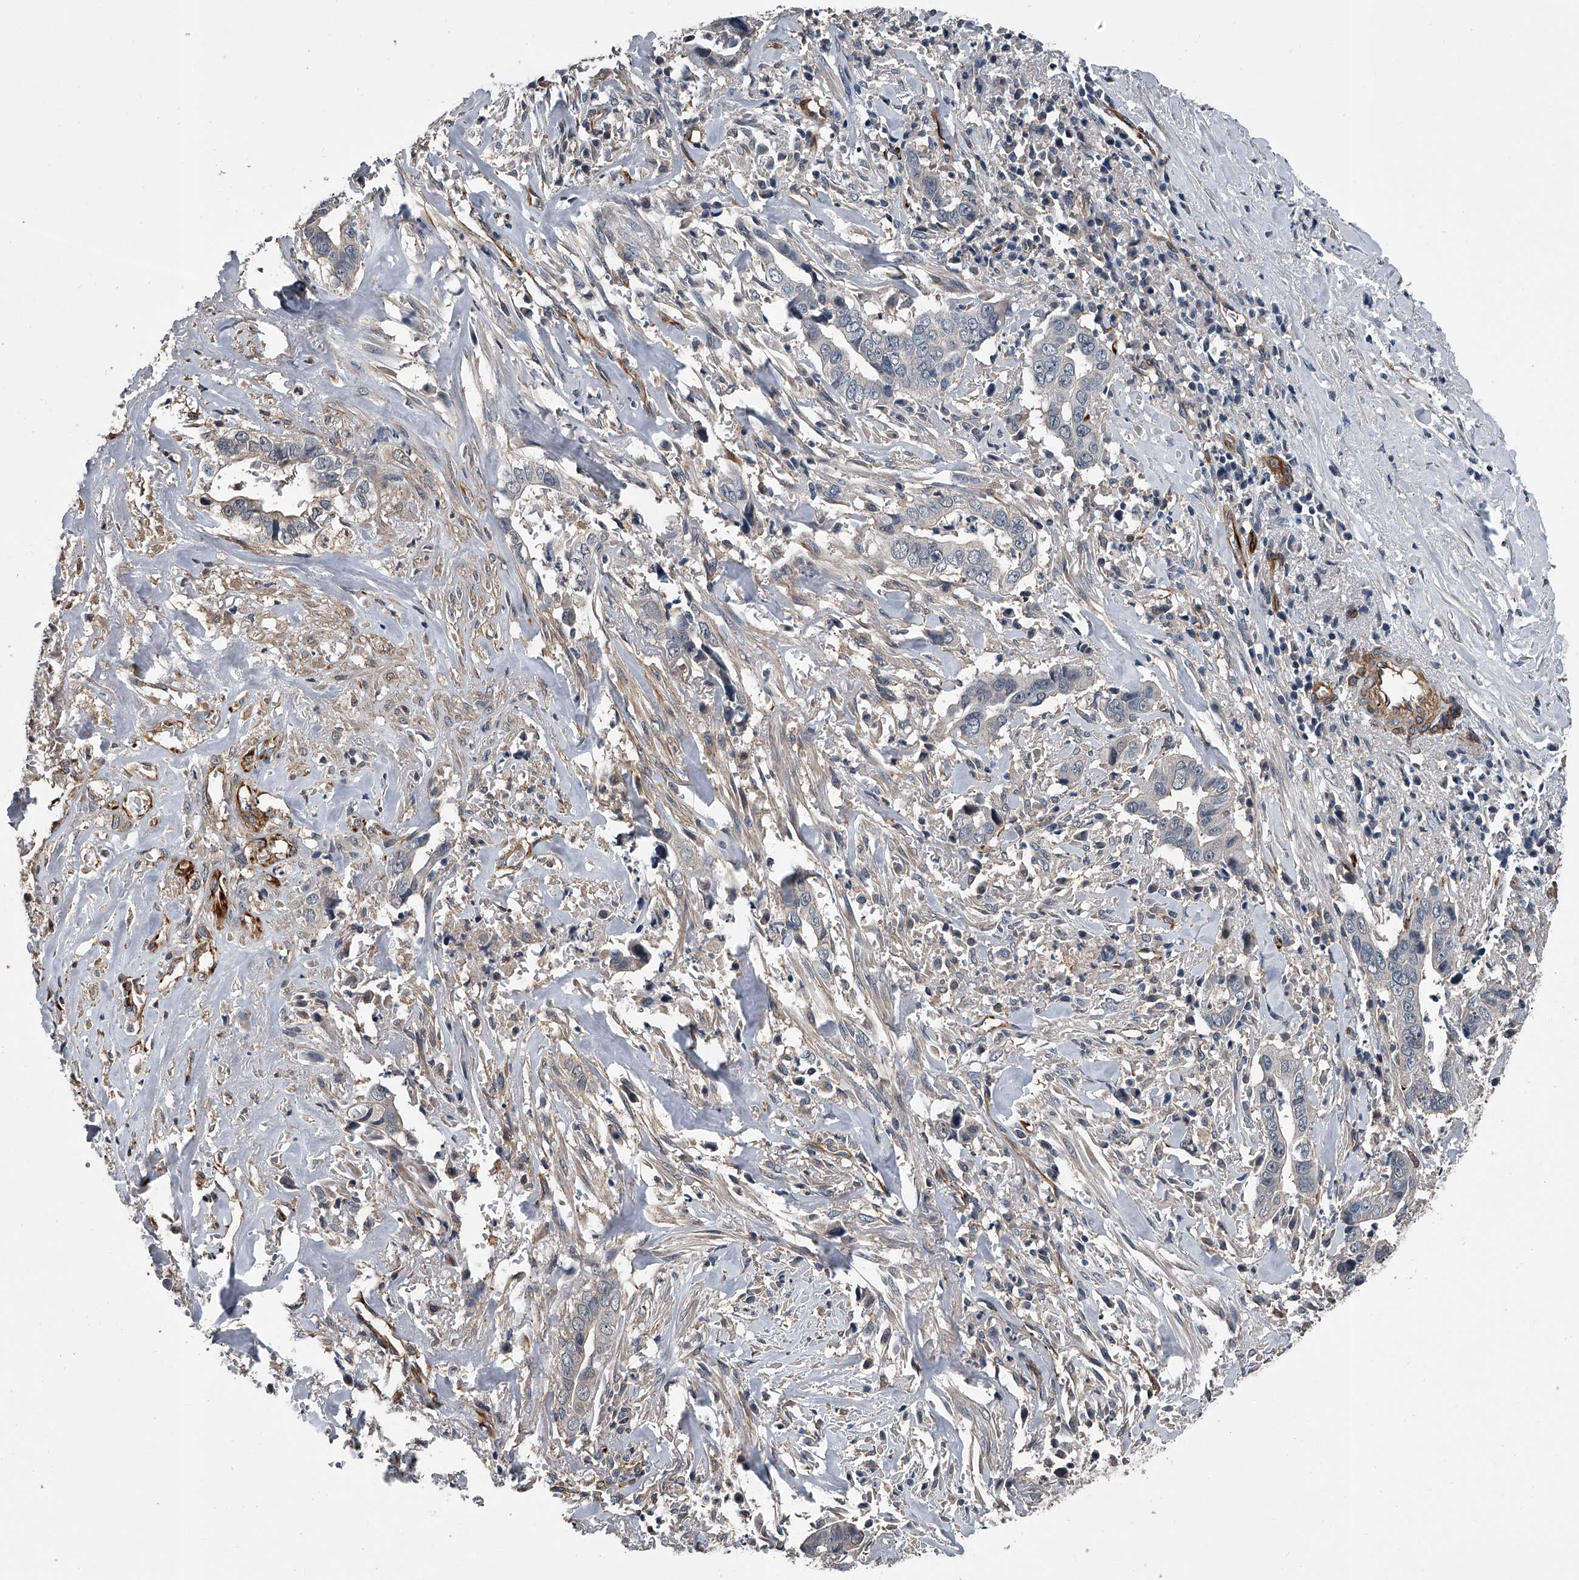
{"staining": {"intensity": "negative", "quantity": "none", "location": "none"}, "tissue": "liver cancer", "cell_type": "Tumor cells", "image_type": "cancer", "snomed": [{"axis": "morphology", "description": "Cholangiocarcinoma"}, {"axis": "topography", "description": "Liver"}], "caption": "DAB (3,3'-diaminobenzidine) immunohistochemical staining of human cholangiocarcinoma (liver) shows no significant expression in tumor cells. The staining was performed using DAB (3,3'-diaminobenzidine) to visualize the protein expression in brown, while the nuclei were stained in blue with hematoxylin (Magnification: 20x).", "gene": "LDLRAD2", "patient": {"sex": "female", "age": 79}}